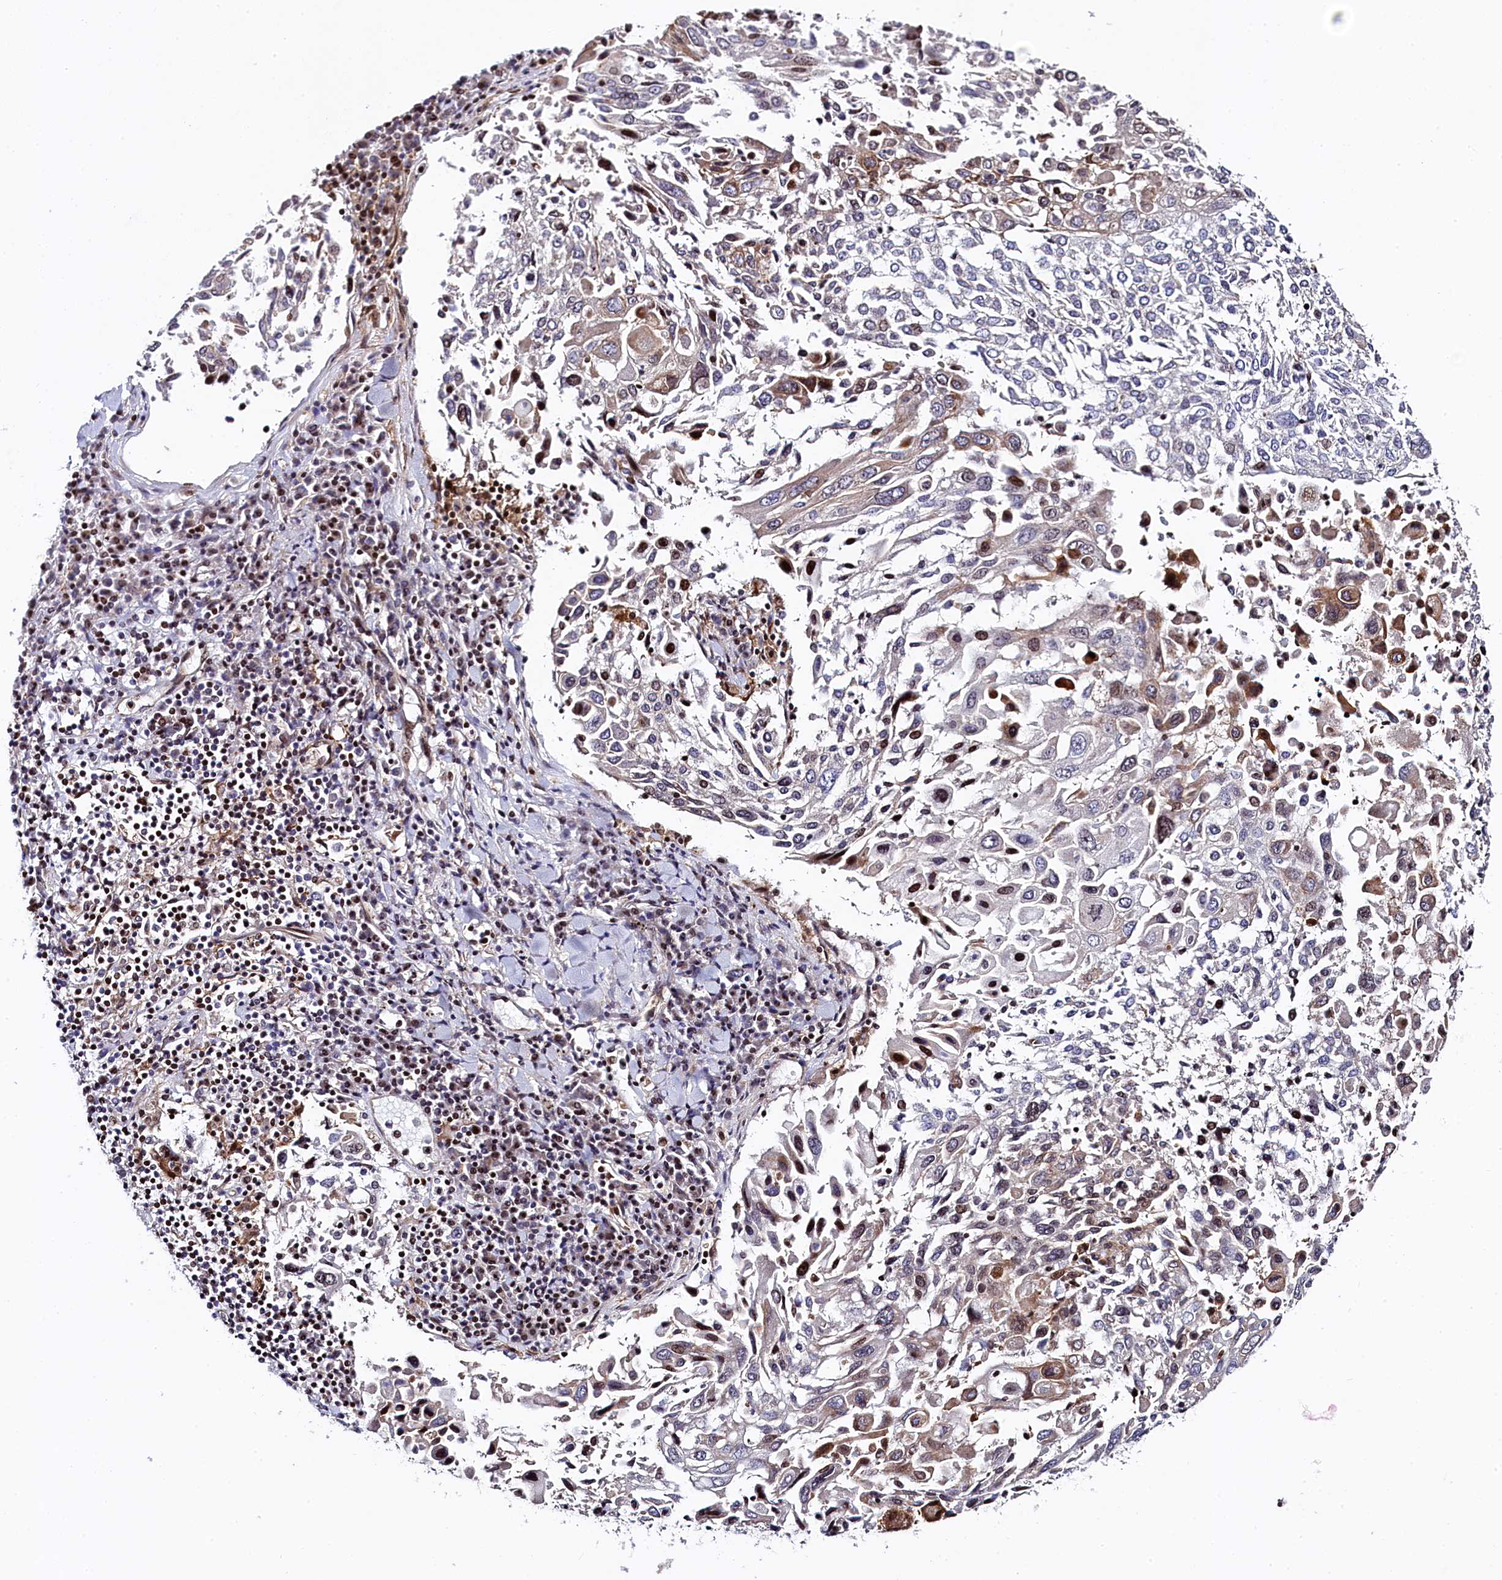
{"staining": {"intensity": "moderate", "quantity": "25%-75%", "location": "nuclear"}, "tissue": "lung cancer", "cell_type": "Tumor cells", "image_type": "cancer", "snomed": [{"axis": "morphology", "description": "Squamous cell carcinoma, NOS"}, {"axis": "topography", "description": "Lung"}], "caption": "Immunohistochemical staining of human lung cancer shows medium levels of moderate nuclear positivity in about 25%-75% of tumor cells.", "gene": "TGDS", "patient": {"sex": "male", "age": 65}}